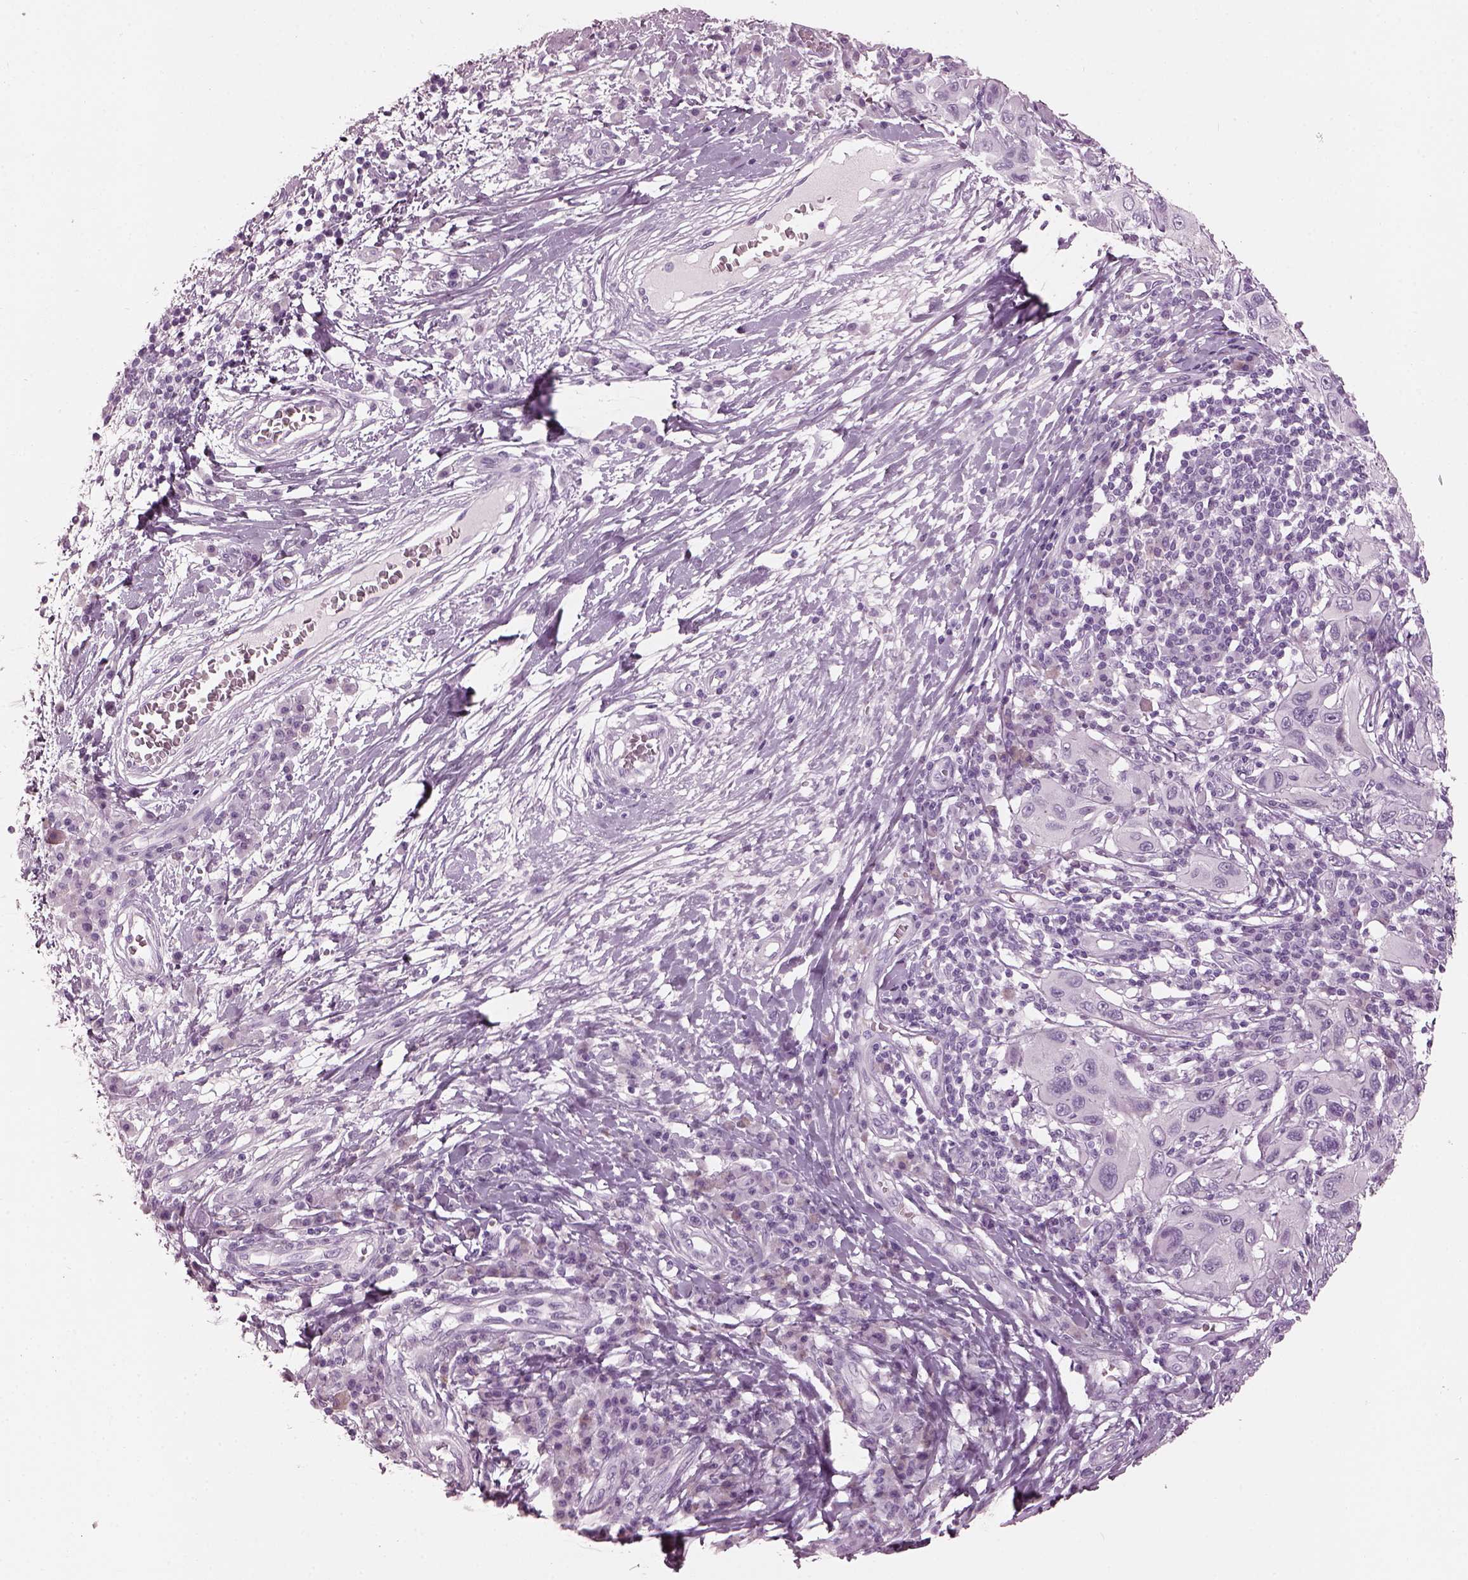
{"staining": {"intensity": "negative", "quantity": "none", "location": "none"}, "tissue": "melanoma", "cell_type": "Tumor cells", "image_type": "cancer", "snomed": [{"axis": "morphology", "description": "Malignant melanoma, NOS"}, {"axis": "topography", "description": "Skin"}], "caption": "Immunohistochemical staining of melanoma reveals no significant positivity in tumor cells.", "gene": "HYDIN", "patient": {"sex": "male", "age": 53}}